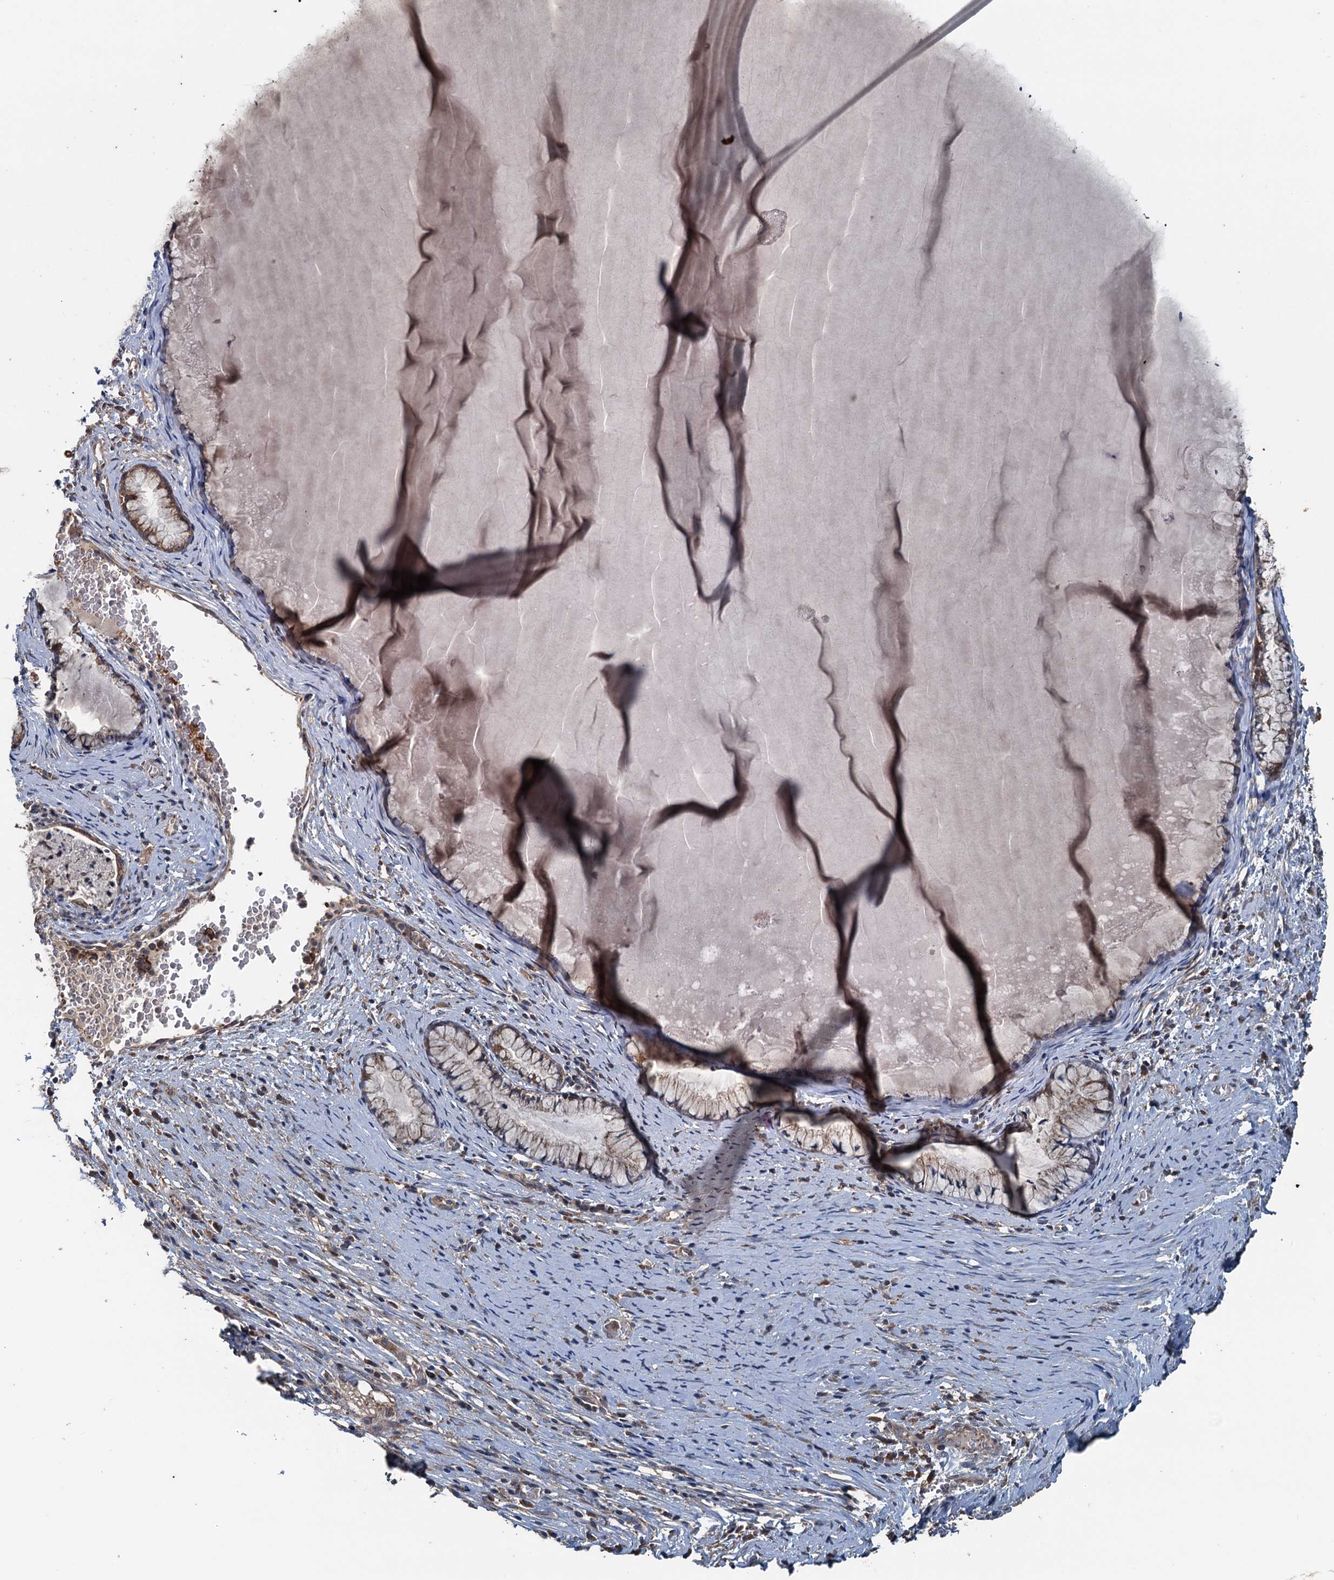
{"staining": {"intensity": "moderate", "quantity": "<25%", "location": "cytoplasmic/membranous"}, "tissue": "cervix", "cell_type": "Glandular cells", "image_type": "normal", "snomed": [{"axis": "morphology", "description": "Normal tissue, NOS"}, {"axis": "topography", "description": "Cervix"}], "caption": "An immunohistochemistry (IHC) histopathology image of unremarkable tissue is shown. Protein staining in brown labels moderate cytoplasmic/membranous positivity in cervix within glandular cells. Immunohistochemistry stains the protein in brown and the nuclei are stained blue.", "gene": "TEDC1", "patient": {"sex": "female", "age": 42}}